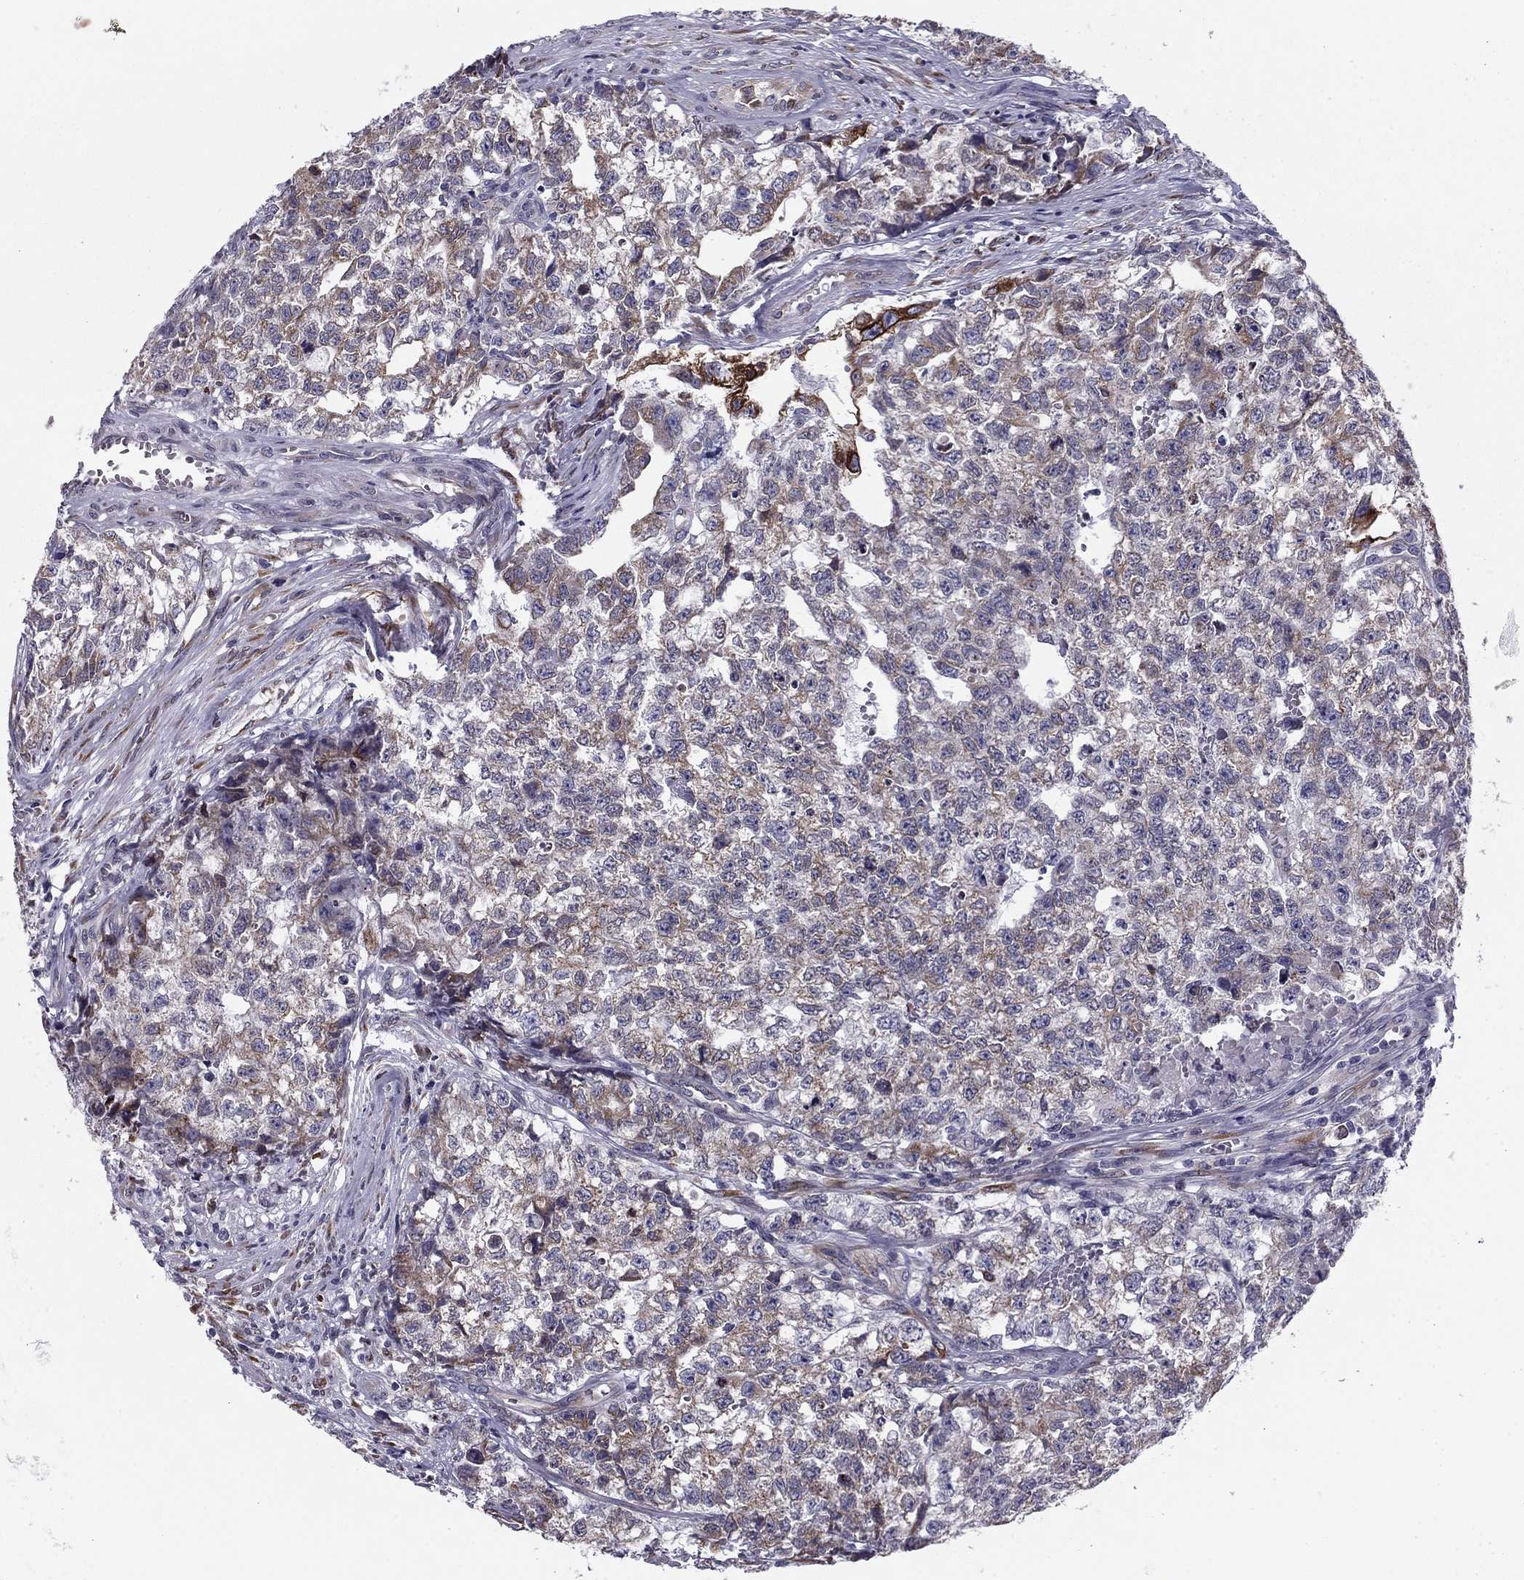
{"staining": {"intensity": "strong", "quantity": "<25%", "location": "cytoplasmic/membranous"}, "tissue": "testis cancer", "cell_type": "Tumor cells", "image_type": "cancer", "snomed": [{"axis": "morphology", "description": "Seminoma, NOS"}, {"axis": "morphology", "description": "Carcinoma, Embryonal, NOS"}, {"axis": "topography", "description": "Testis"}], "caption": "Testis cancer (seminoma) tissue displays strong cytoplasmic/membranous expression in about <25% of tumor cells", "gene": "TMED3", "patient": {"sex": "male", "age": 22}}